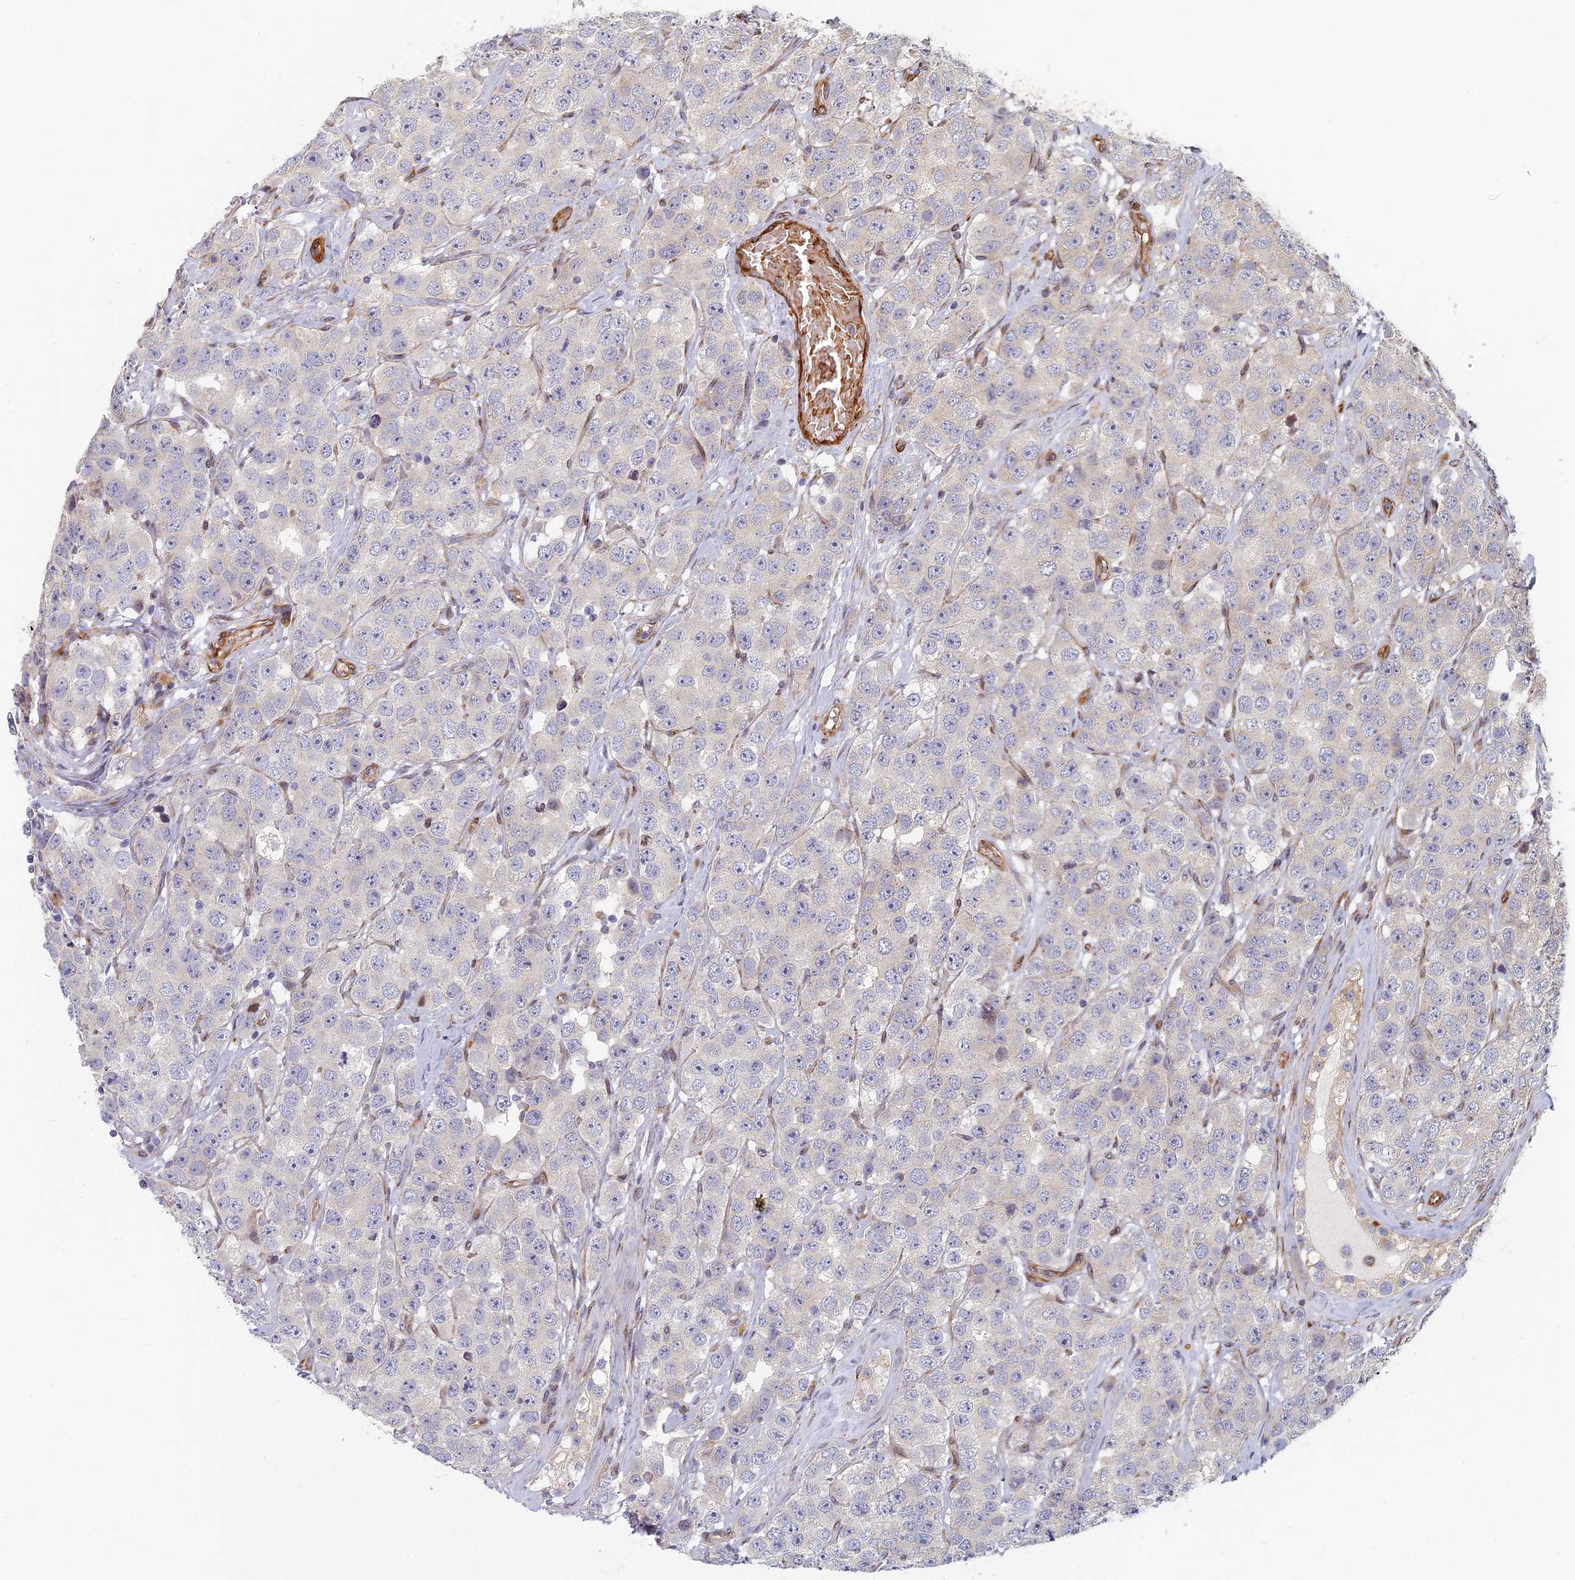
{"staining": {"intensity": "negative", "quantity": "none", "location": "none"}, "tissue": "testis cancer", "cell_type": "Tumor cells", "image_type": "cancer", "snomed": [{"axis": "morphology", "description": "Seminoma, NOS"}, {"axis": "topography", "description": "Testis"}], "caption": "A photomicrograph of testis seminoma stained for a protein demonstrates no brown staining in tumor cells. (Brightfield microscopy of DAB (3,3'-diaminobenzidine) immunohistochemistry (IHC) at high magnification).", "gene": "ABCB10", "patient": {"sex": "male", "age": 28}}